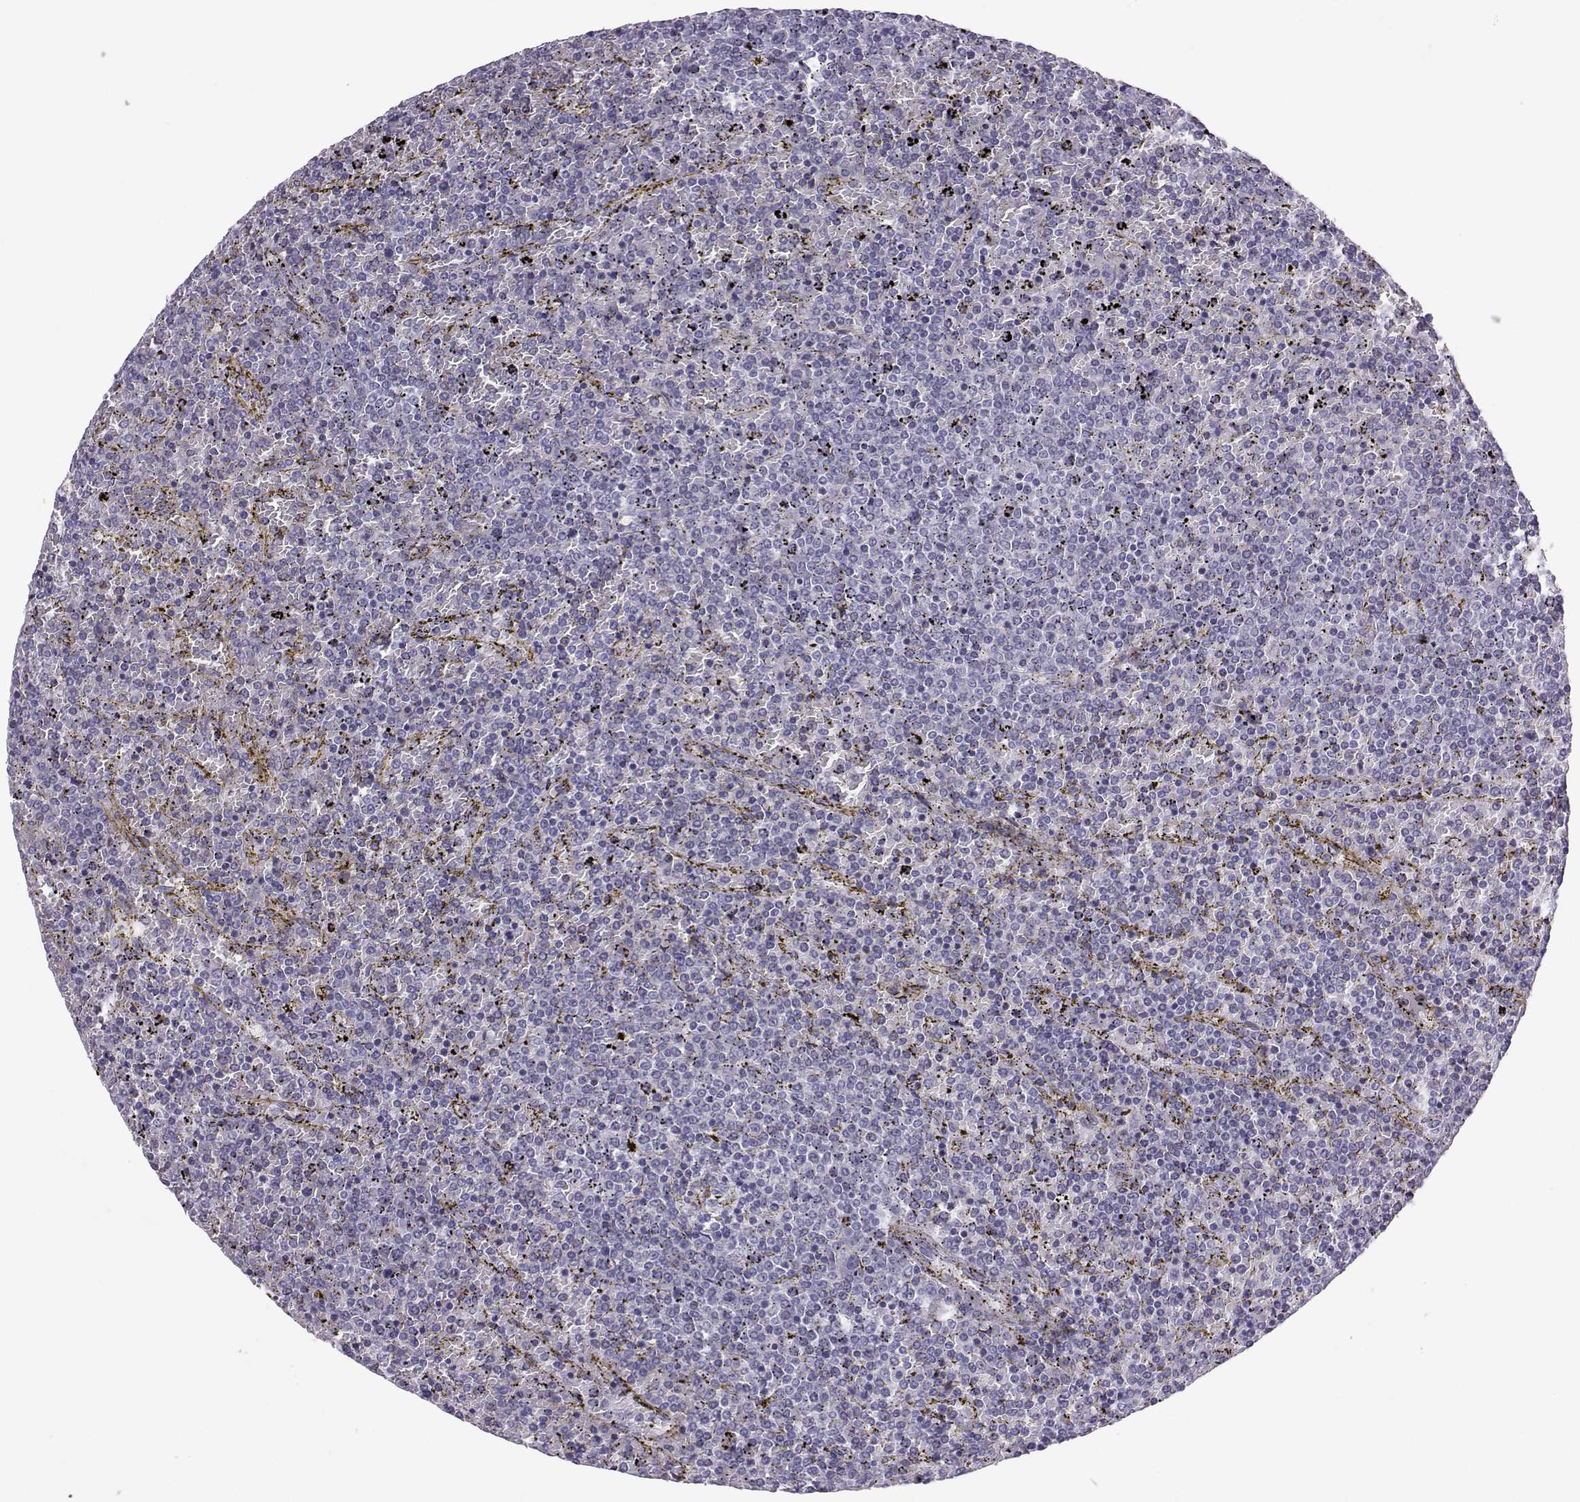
{"staining": {"intensity": "negative", "quantity": "none", "location": "none"}, "tissue": "lymphoma", "cell_type": "Tumor cells", "image_type": "cancer", "snomed": [{"axis": "morphology", "description": "Malignant lymphoma, non-Hodgkin's type, Low grade"}, {"axis": "topography", "description": "Spleen"}], "caption": "Tumor cells are negative for protein expression in human lymphoma.", "gene": "TRPM7", "patient": {"sex": "female", "age": 77}}